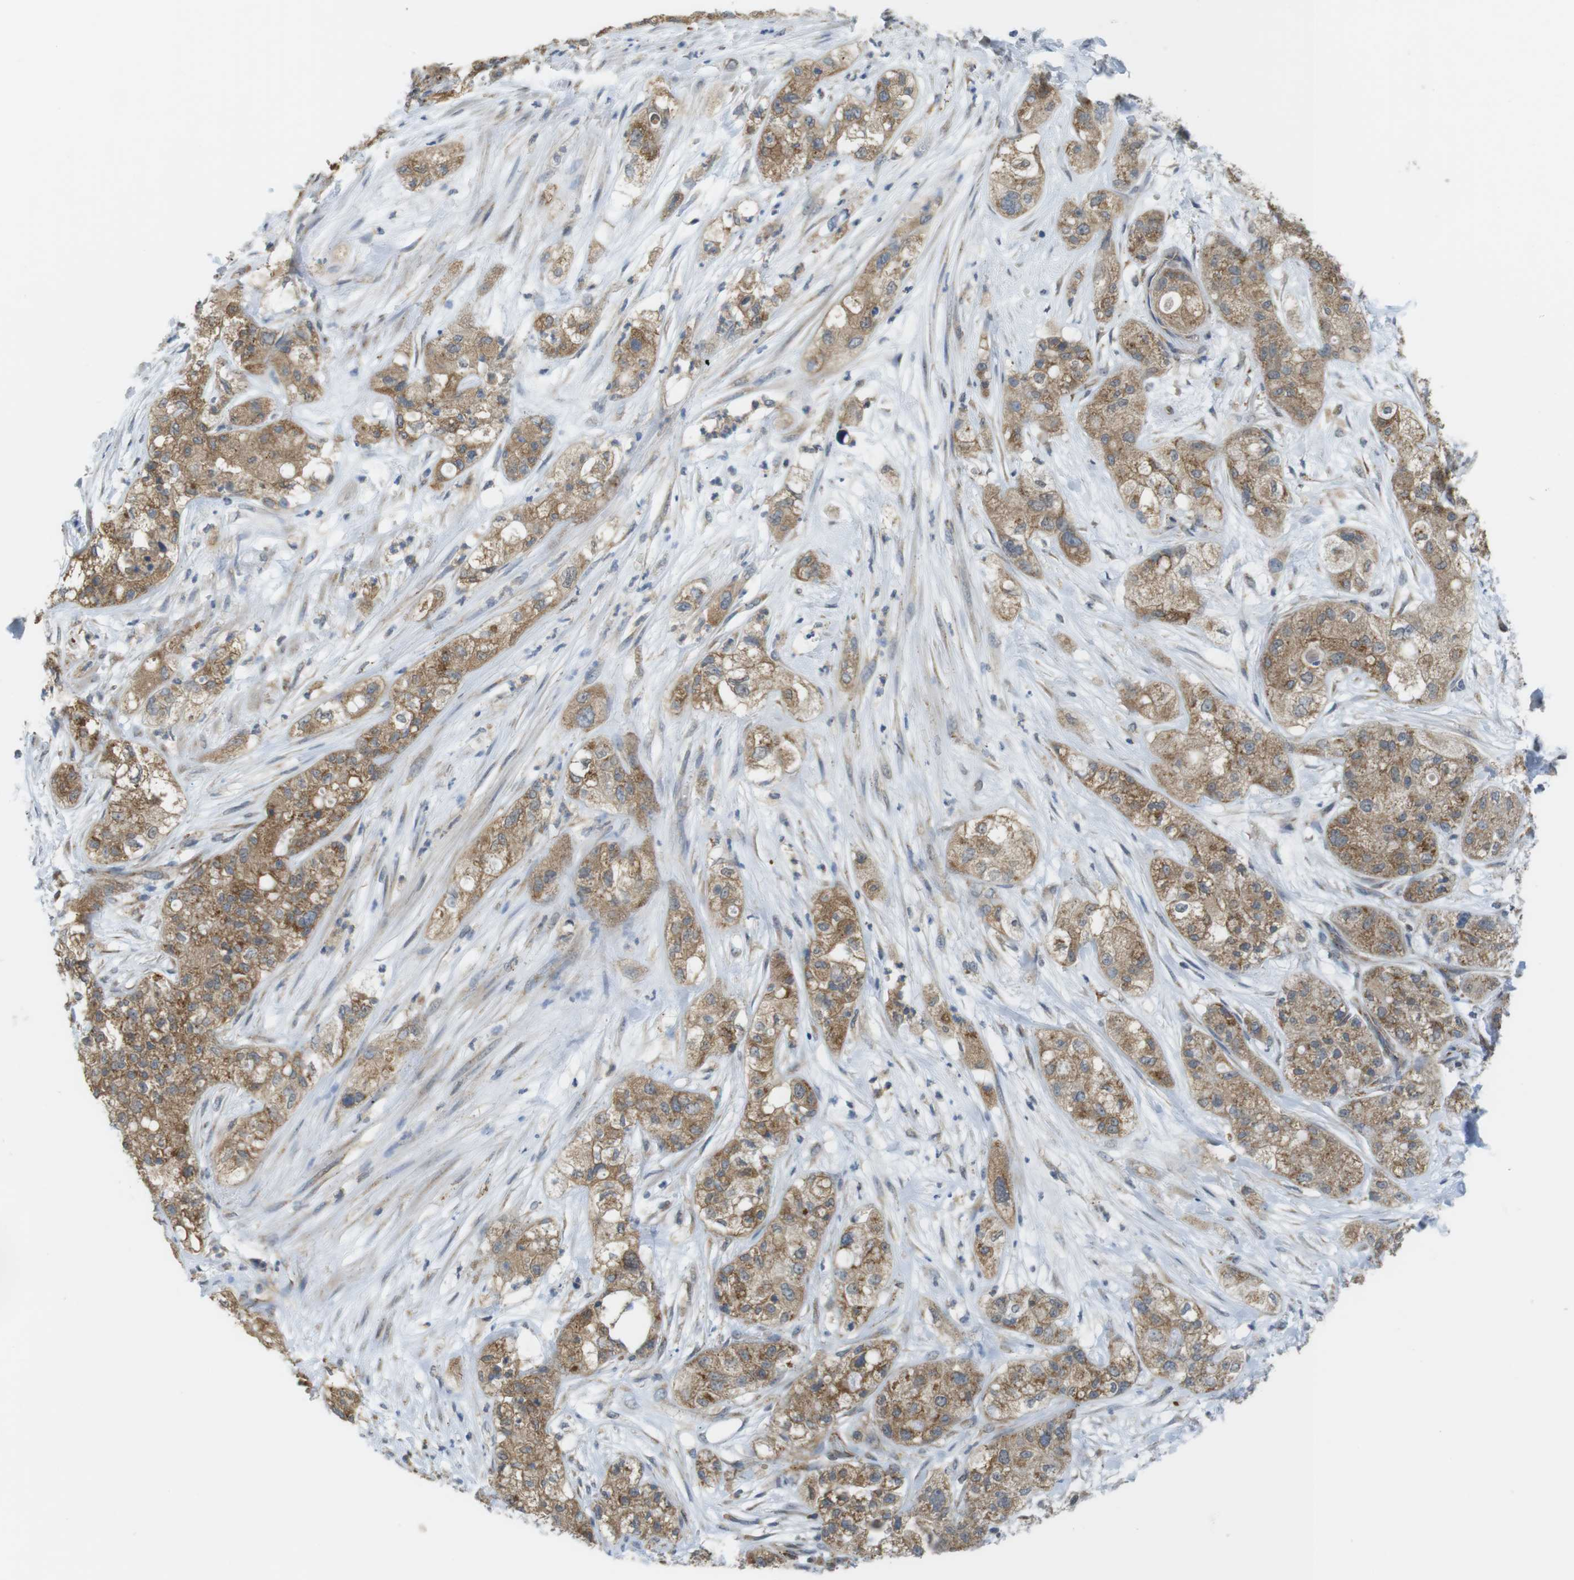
{"staining": {"intensity": "moderate", "quantity": ">75%", "location": "cytoplasmic/membranous"}, "tissue": "pancreatic cancer", "cell_type": "Tumor cells", "image_type": "cancer", "snomed": [{"axis": "morphology", "description": "Adenocarcinoma, NOS"}, {"axis": "topography", "description": "Pancreas"}], "caption": "Immunohistochemical staining of human pancreatic adenocarcinoma displays moderate cytoplasmic/membranous protein expression in approximately >75% of tumor cells.", "gene": "BRI3BP", "patient": {"sex": "female", "age": 78}}